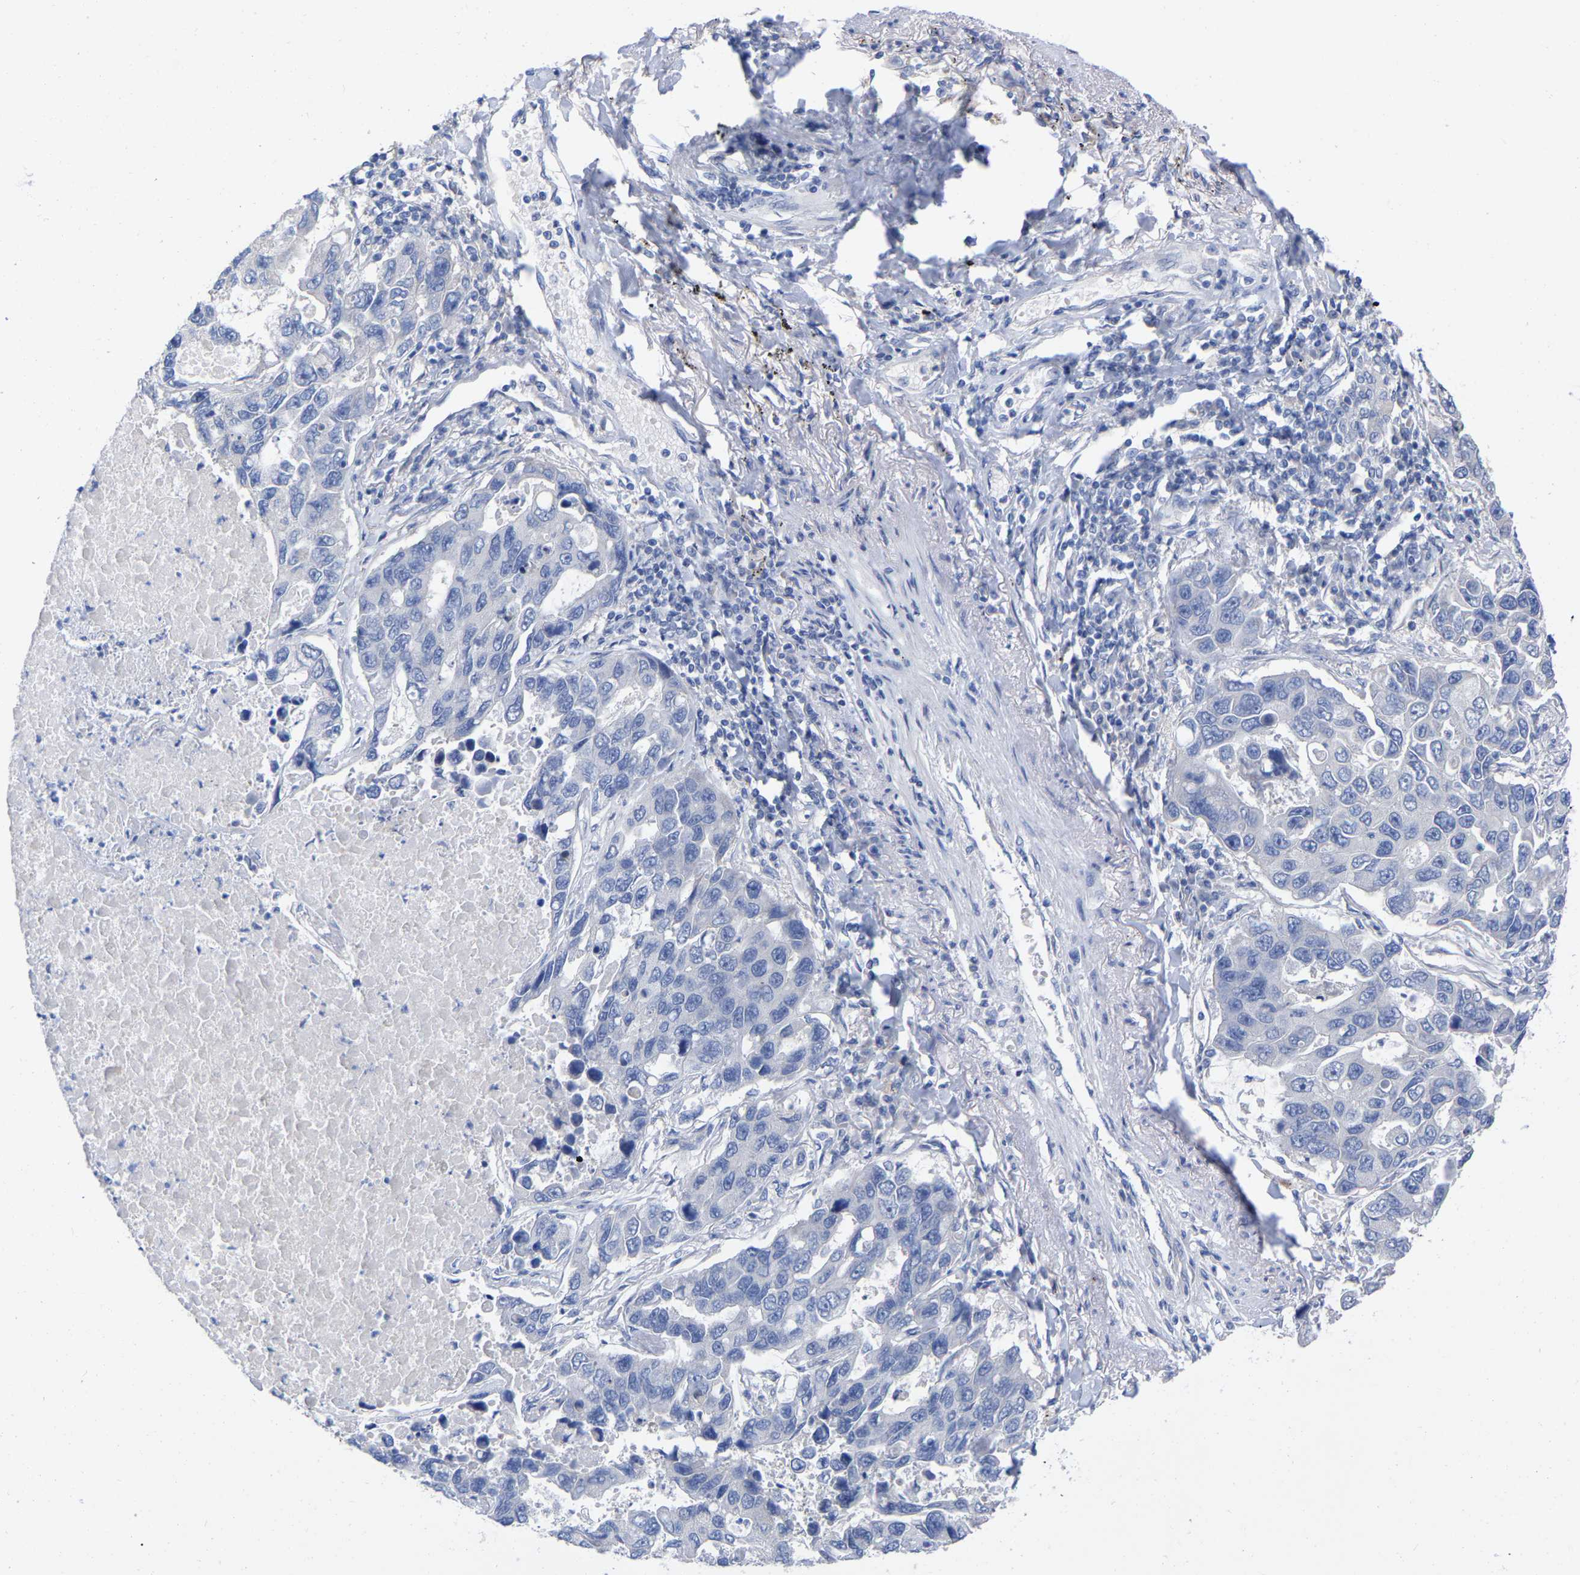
{"staining": {"intensity": "negative", "quantity": "none", "location": "none"}, "tissue": "lung cancer", "cell_type": "Tumor cells", "image_type": "cancer", "snomed": [{"axis": "morphology", "description": "Adenocarcinoma, NOS"}, {"axis": "topography", "description": "Lung"}], "caption": "Lung cancer (adenocarcinoma) was stained to show a protein in brown. There is no significant staining in tumor cells.", "gene": "HAPLN1", "patient": {"sex": "male", "age": 64}}